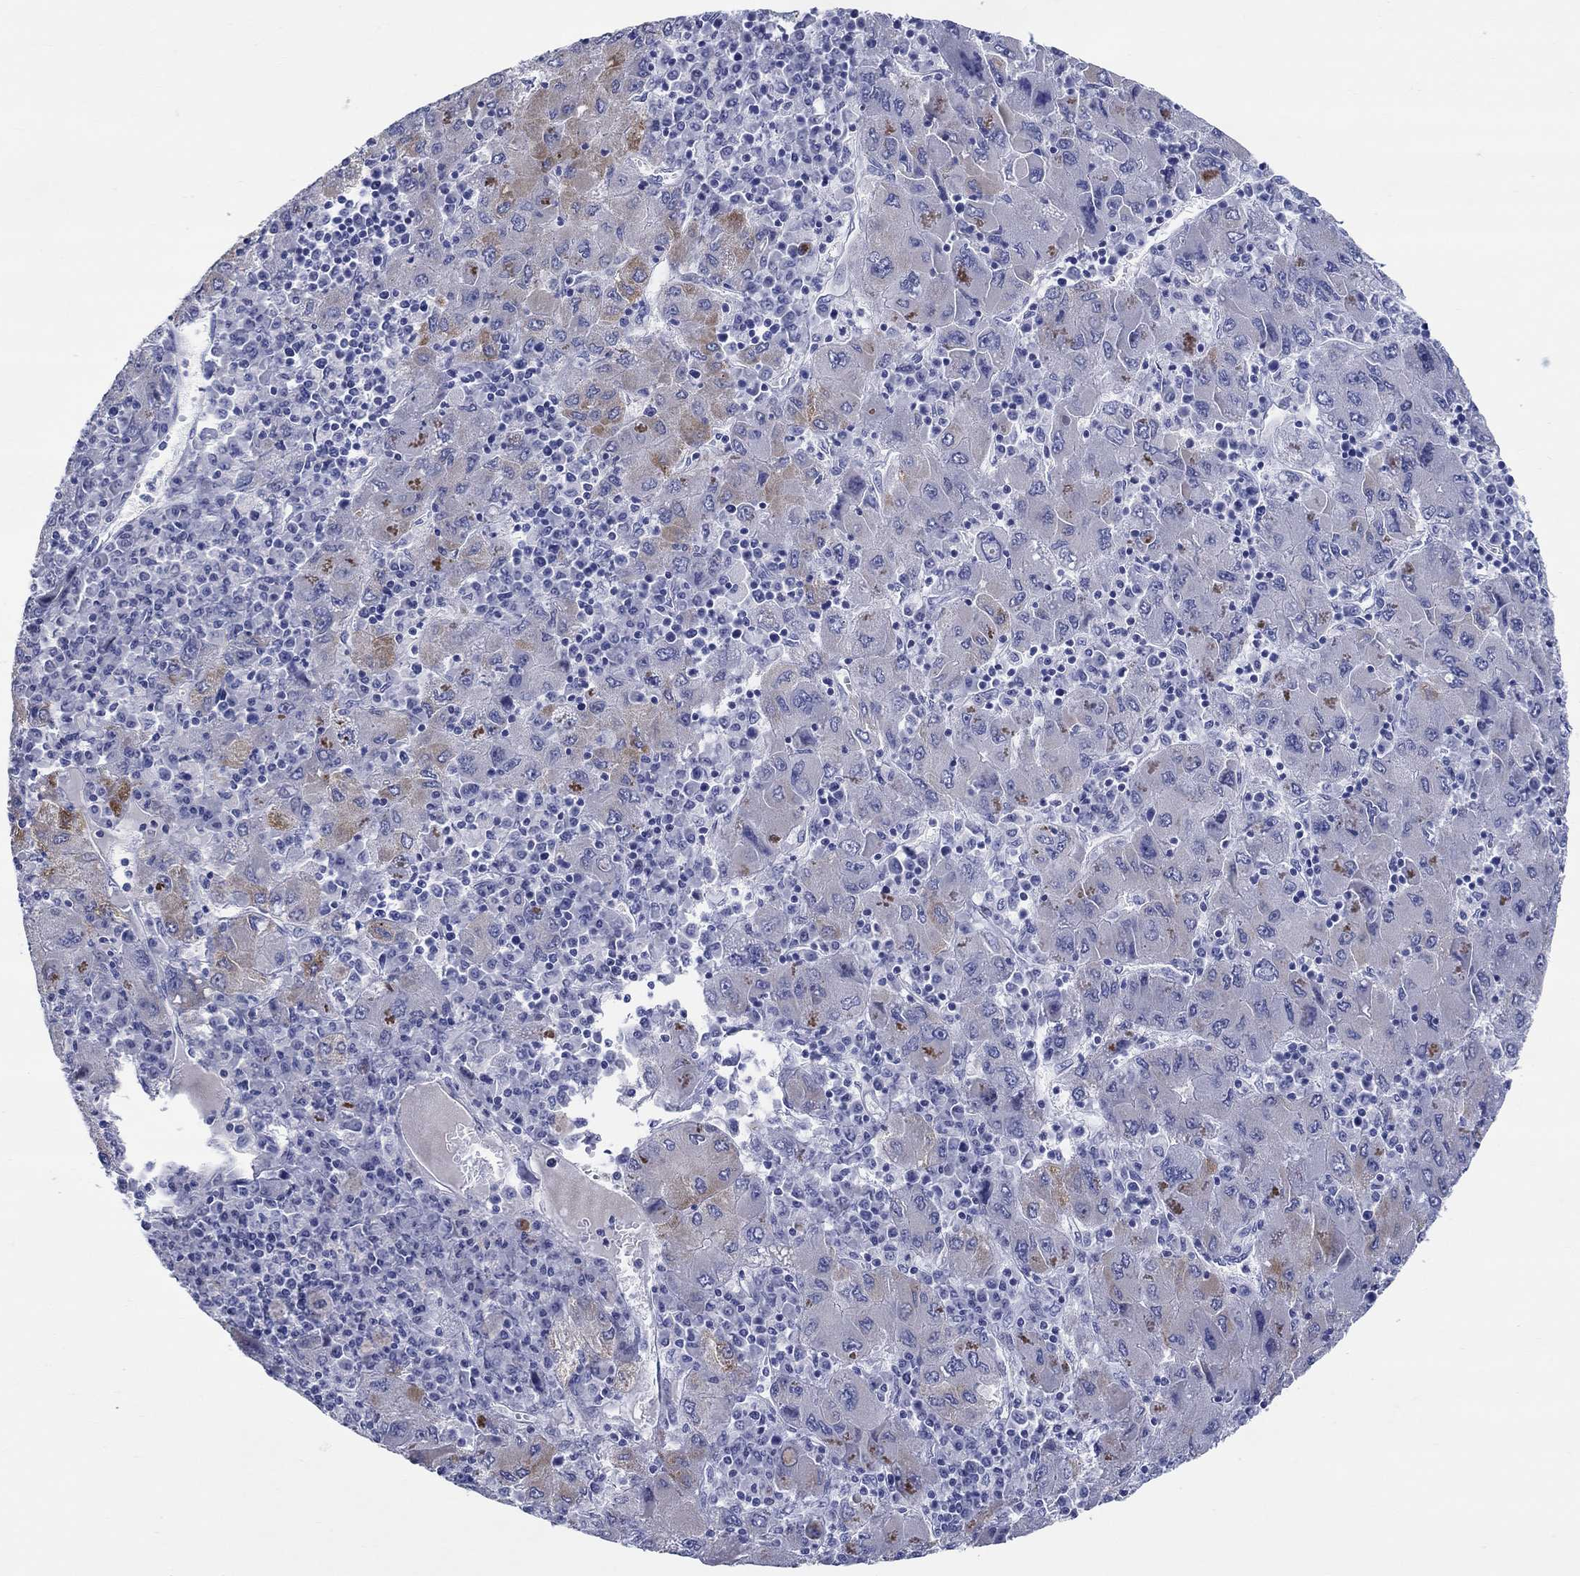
{"staining": {"intensity": "moderate", "quantity": "<25%", "location": "cytoplasmic/membranous"}, "tissue": "liver cancer", "cell_type": "Tumor cells", "image_type": "cancer", "snomed": [{"axis": "morphology", "description": "Carcinoma, Hepatocellular, NOS"}, {"axis": "topography", "description": "Liver"}], "caption": "Liver cancer stained with a brown dye exhibits moderate cytoplasmic/membranous positive staining in approximately <25% of tumor cells.", "gene": "CRYGS", "patient": {"sex": "male", "age": 75}}